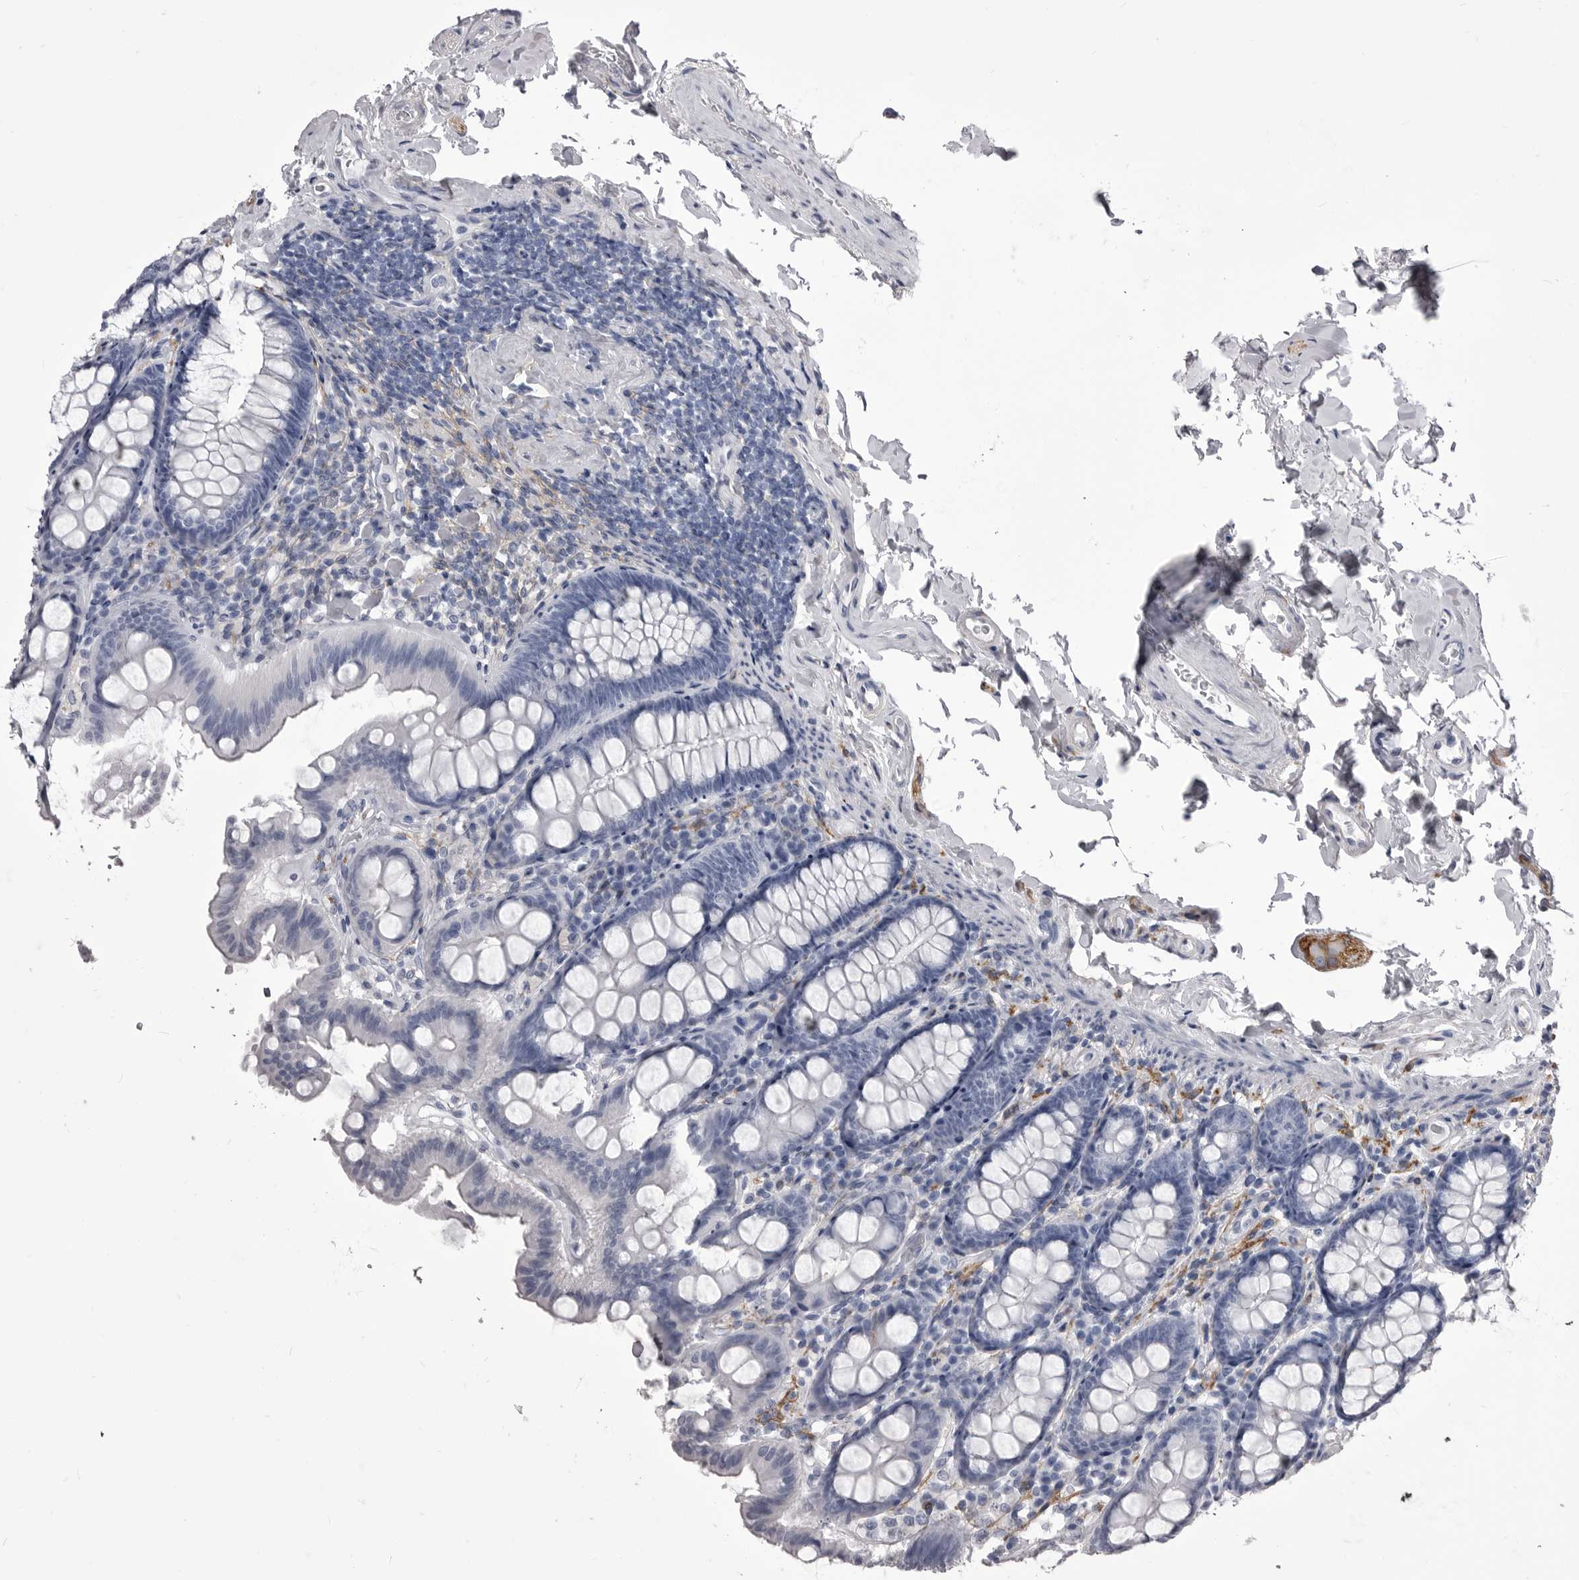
{"staining": {"intensity": "negative", "quantity": "none", "location": "none"}, "tissue": "colon", "cell_type": "Endothelial cells", "image_type": "normal", "snomed": [{"axis": "morphology", "description": "Normal tissue, NOS"}, {"axis": "topography", "description": "Colon"}, {"axis": "topography", "description": "Peripheral nerve tissue"}], "caption": "Micrograph shows no significant protein positivity in endothelial cells of unremarkable colon. (DAB immunohistochemistry with hematoxylin counter stain).", "gene": "ANK2", "patient": {"sex": "female", "age": 61}}